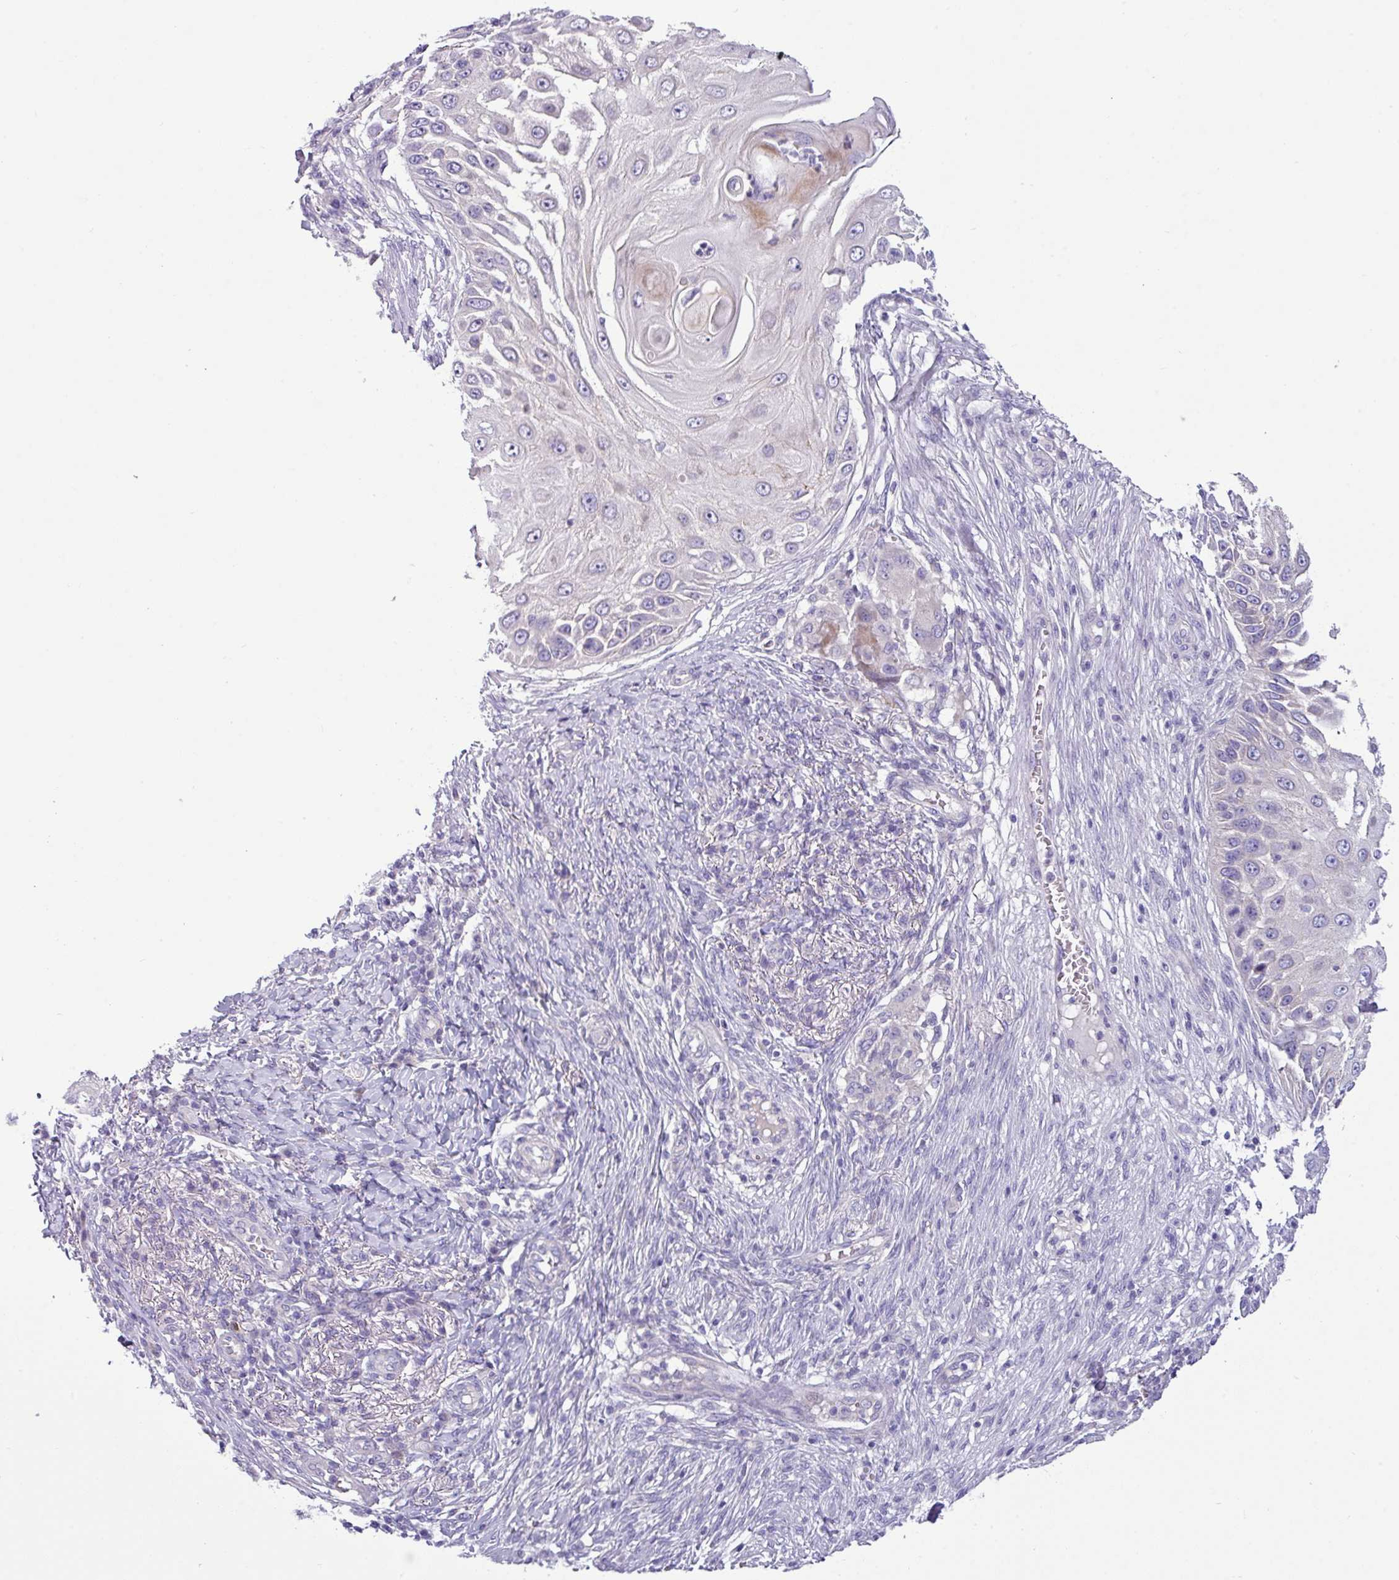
{"staining": {"intensity": "negative", "quantity": "none", "location": "none"}, "tissue": "skin cancer", "cell_type": "Tumor cells", "image_type": "cancer", "snomed": [{"axis": "morphology", "description": "Squamous cell carcinoma, NOS"}, {"axis": "topography", "description": "Skin"}], "caption": "High magnification brightfield microscopy of skin squamous cell carcinoma stained with DAB (3,3'-diaminobenzidine) (brown) and counterstained with hematoxylin (blue): tumor cells show no significant staining.", "gene": "ACAP3", "patient": {"sex": "female", "age": 44}}